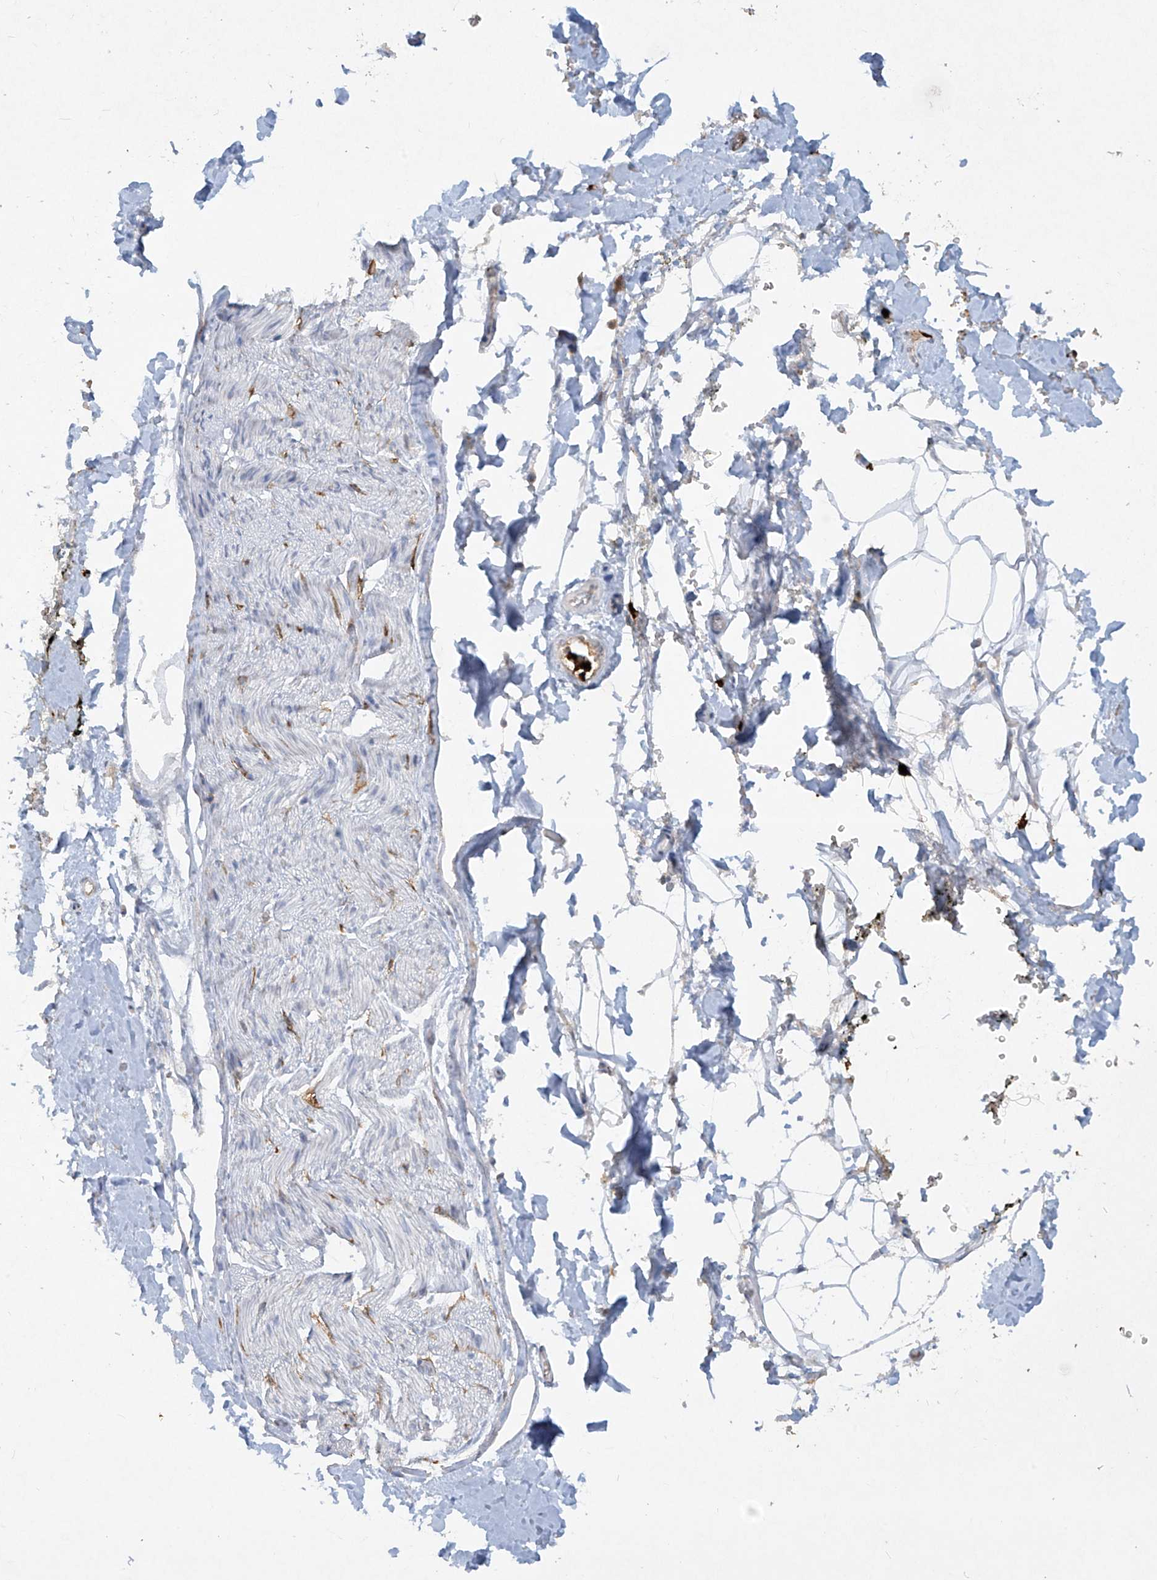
{"staining": {"intensity": "negative", "quantity": "none", "location": "none"}, "tissue": "adipose tissue", "cell_type": "Adipocytes", "image_type": "normal", "snomed": [{"axis": "morphology", "description": "Normal tissue, NOS"}, {"axis": "morphology", "description": "Adenocarcinoma, NOS"}, {"axis": "topography", "description": "Pancreas"}, {"axis": "topography", "description": "Peripheral nerve tissue"}], "caption": "This is an IHC histopathology image of normal human adipose tissue. There is no expression in adipocytes.", "gene": "FCGR3A", "patient": {"sex": "male", "age": 59}}